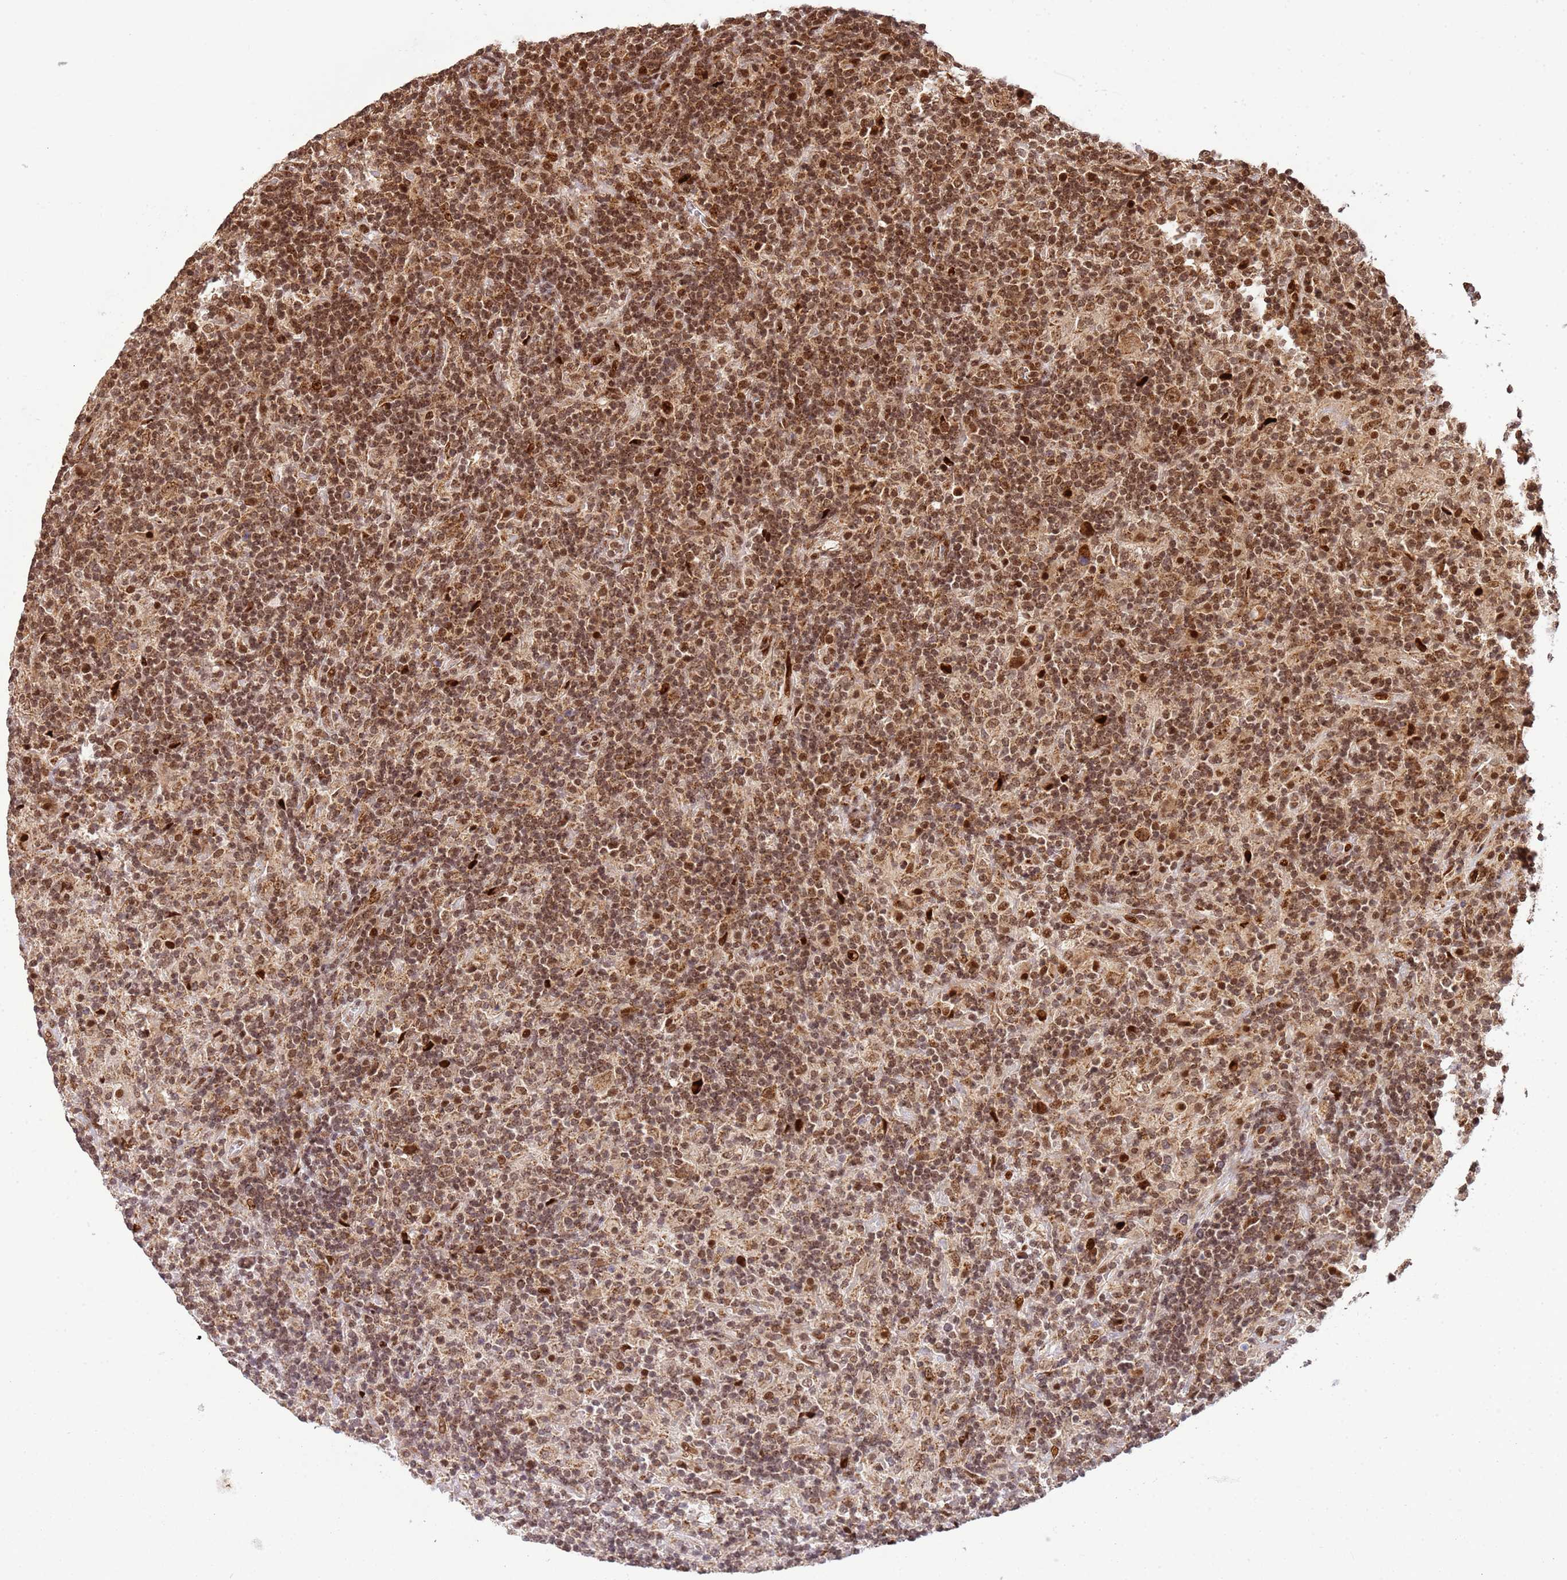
{"staining": {"intensity": "moderate", "quantity": ">75%", "location": "cytoplasmic/membranous,nuclear"}, "tissue": "lymphoma", "cell_type": "Tumor cells", "image_type": "cancer", "snomed": [{"axis": "morphology", "description": "Hodgkin's disease, NOS"}, {"axis": "topography", "description": "Lymph node"}], "caption": "Hodgkin's disease stained for a protein (brown) reveals moderate cytoplasmic/membranous and nuclear positive expression in approximately >75% of tumor cells.", "gene": "PEX14", "patient": {"sex": "male", "age": 70}}